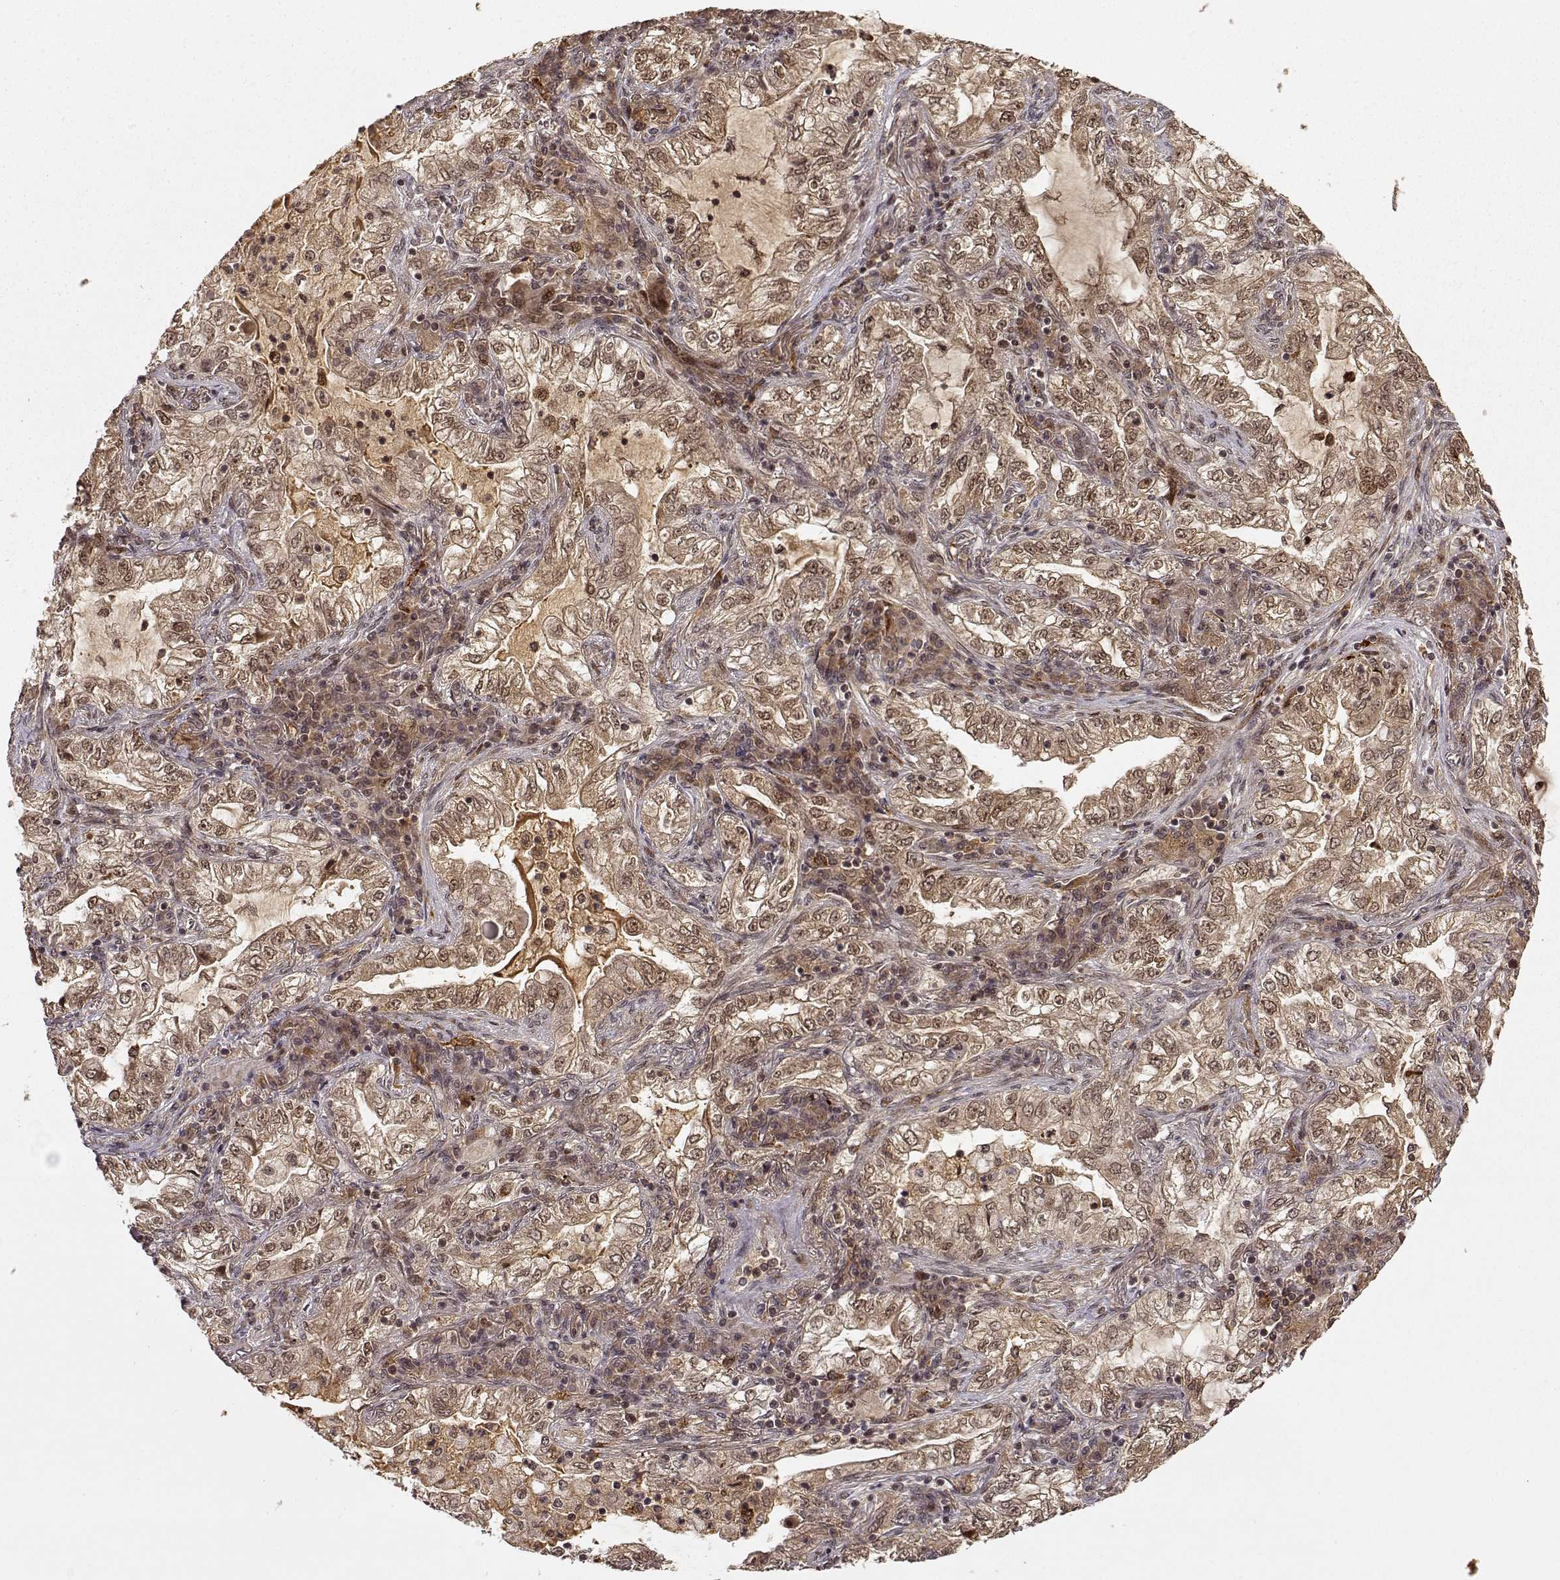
{"staining": {"intensity": "moderate", "quantity": ">75%", "location": "cytoplasmic/membranous,nuclear"}, "tissue": "lung cancer", "cell_type": "Tumor cells", "image_type": "cancer", "snomed": [{"axis": "morphology", "description": "Adenocarcinoma, NOS"}, {"axis": "topography", "description": "Lung"}], "caption": "Tumor cells show medium levels of moderate cytoplasmic/membranous and nuclear staining in about >75% of cells in human lung cancer.", "gene": "MAEA", "patient": {"sex": "female", "age": 73}}